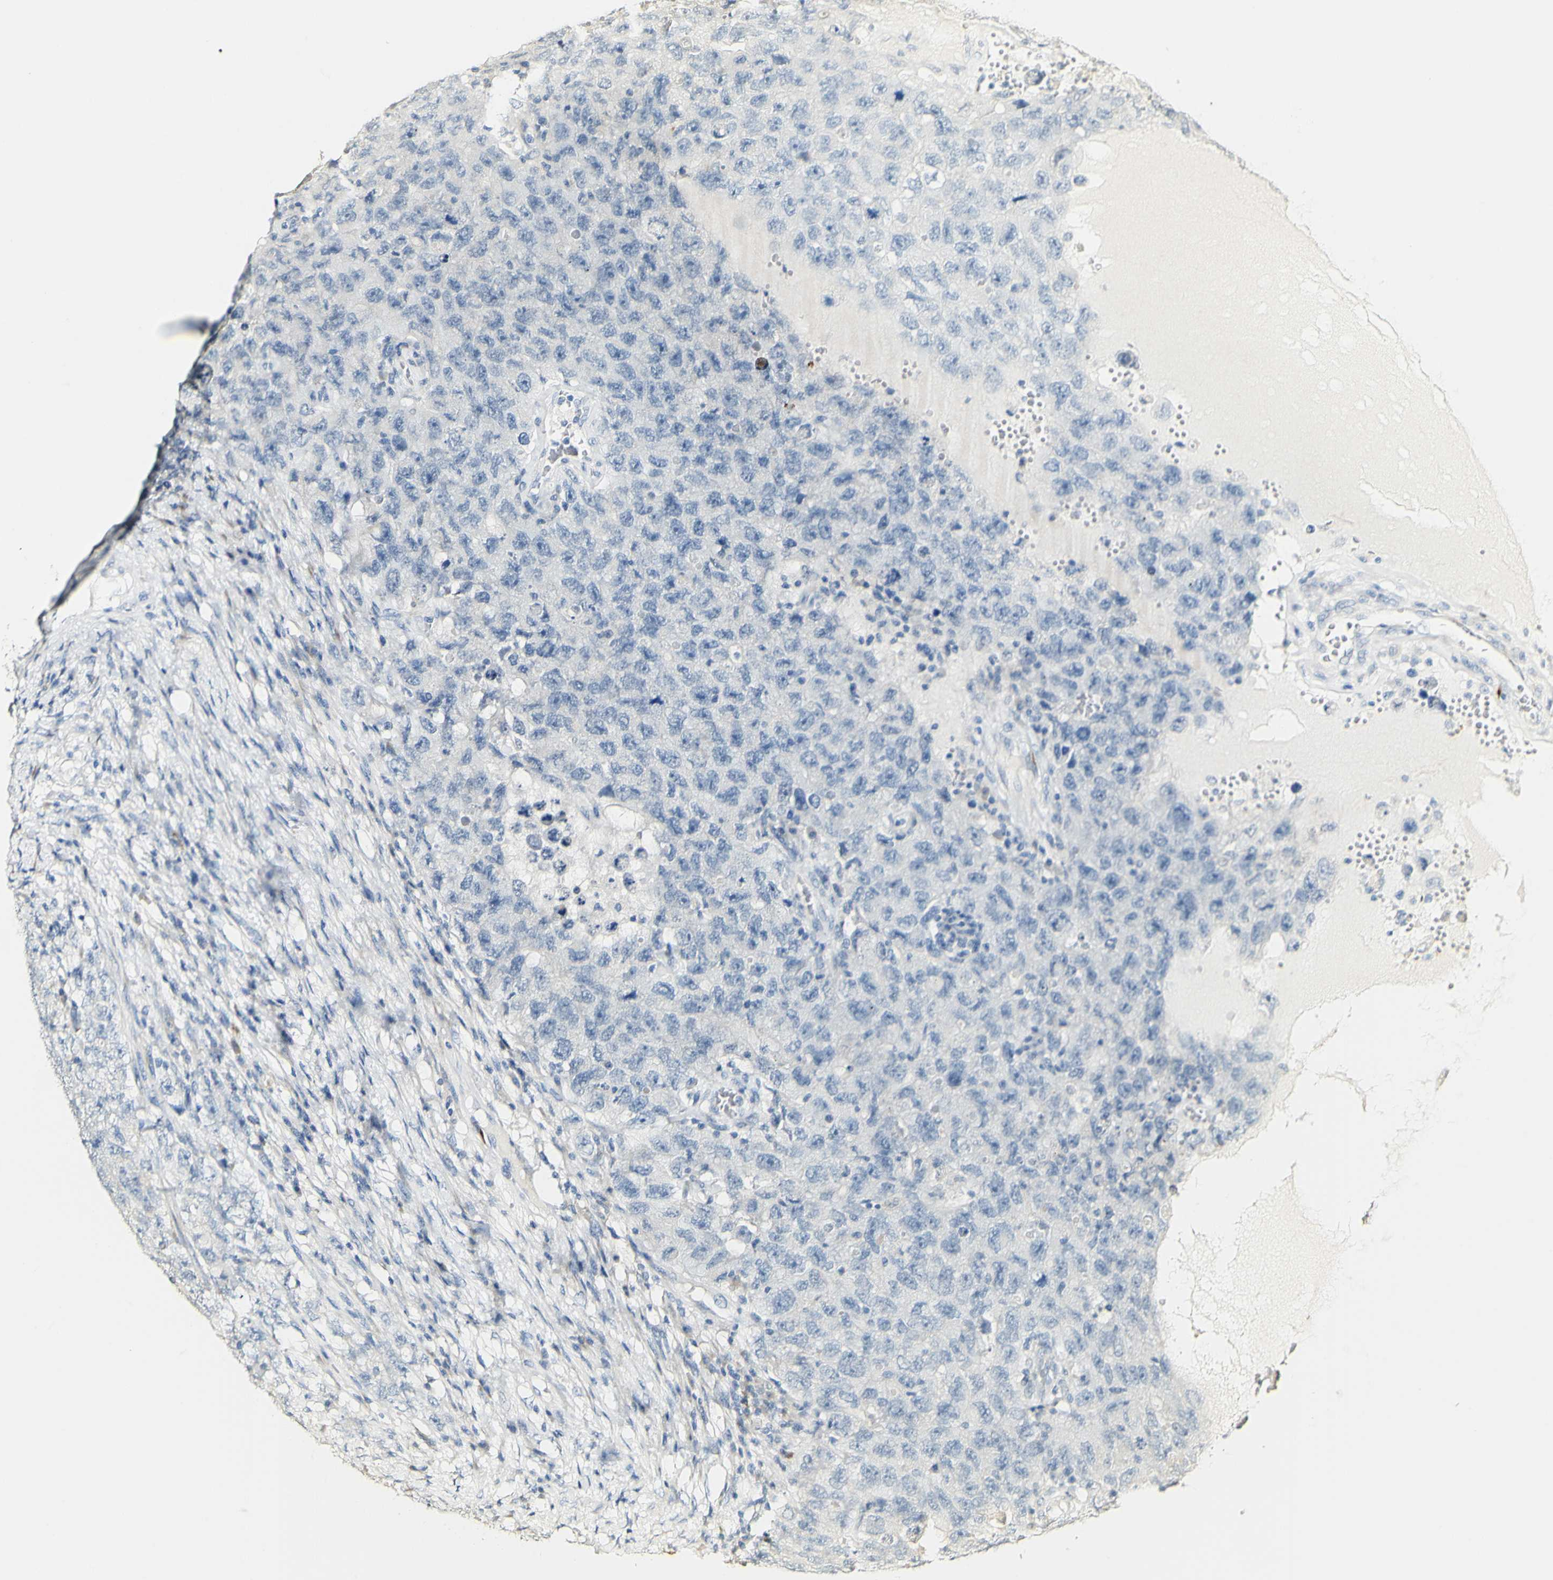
{"staining": {"intensity": "negative", "quantity": "none", "location": "none"}, "tissue": "testis cancer", "cell_type": "Tumor cells", "image_type": "cancer", "snomed": [{"axis": "morphology", "description": "Carcinoma, Embryonal, NOS"}, {"axis": "topography", "description": "Testis"}], "caption": "A micrograph of human embryonal carcinoma (testis) is negative for staining in tumor cells.", "gene": "FMO3", "patient": {"sex": "male", "age": 26}}